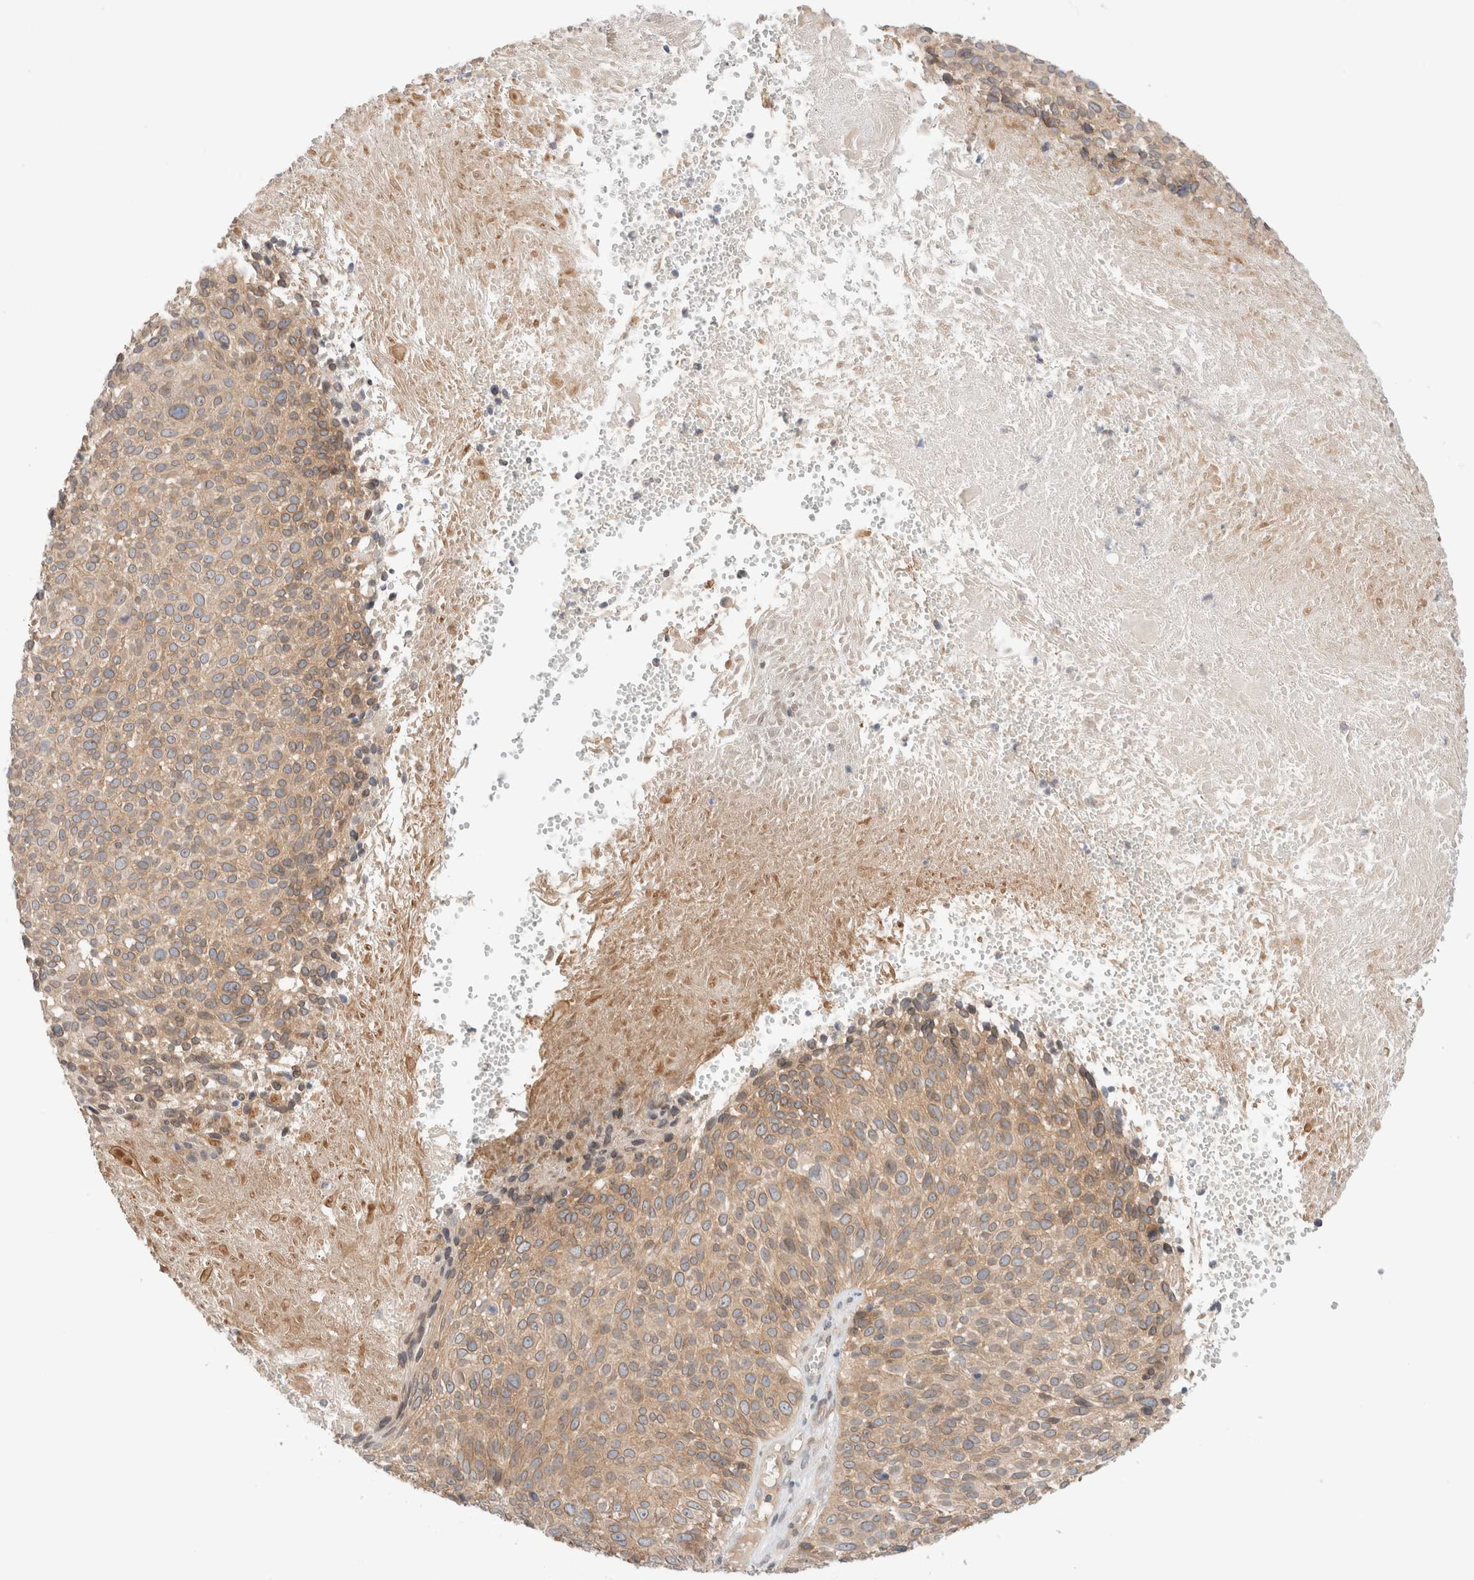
{"staining": {"intensity": "moderate", "quantity": ">75%", "location": "cytoplasmic/membranous"}, "tissue": "cervical cancer", "cell_type": "Tumor cells", "image_type": "cancer", "snomed": [{"axis": "morphology", "description": "Squamous cell carcinoma, NOS"}, {"axis": "topography", "description": "Cervix"}], "caption": "IHC histopathology image of neoplastic tissue: cervical cancer (squamous cell carcinoma) stained using immunohistochemistry (IHC) exhibits medium levels of moderate protein expression localized specifically in the cytoplasmic/membranous of tumor cells, appearing as a cytoplasmic/membranous brown color.", "gene": "MARK3", "patient": {"sex": "female", "age": 74}}